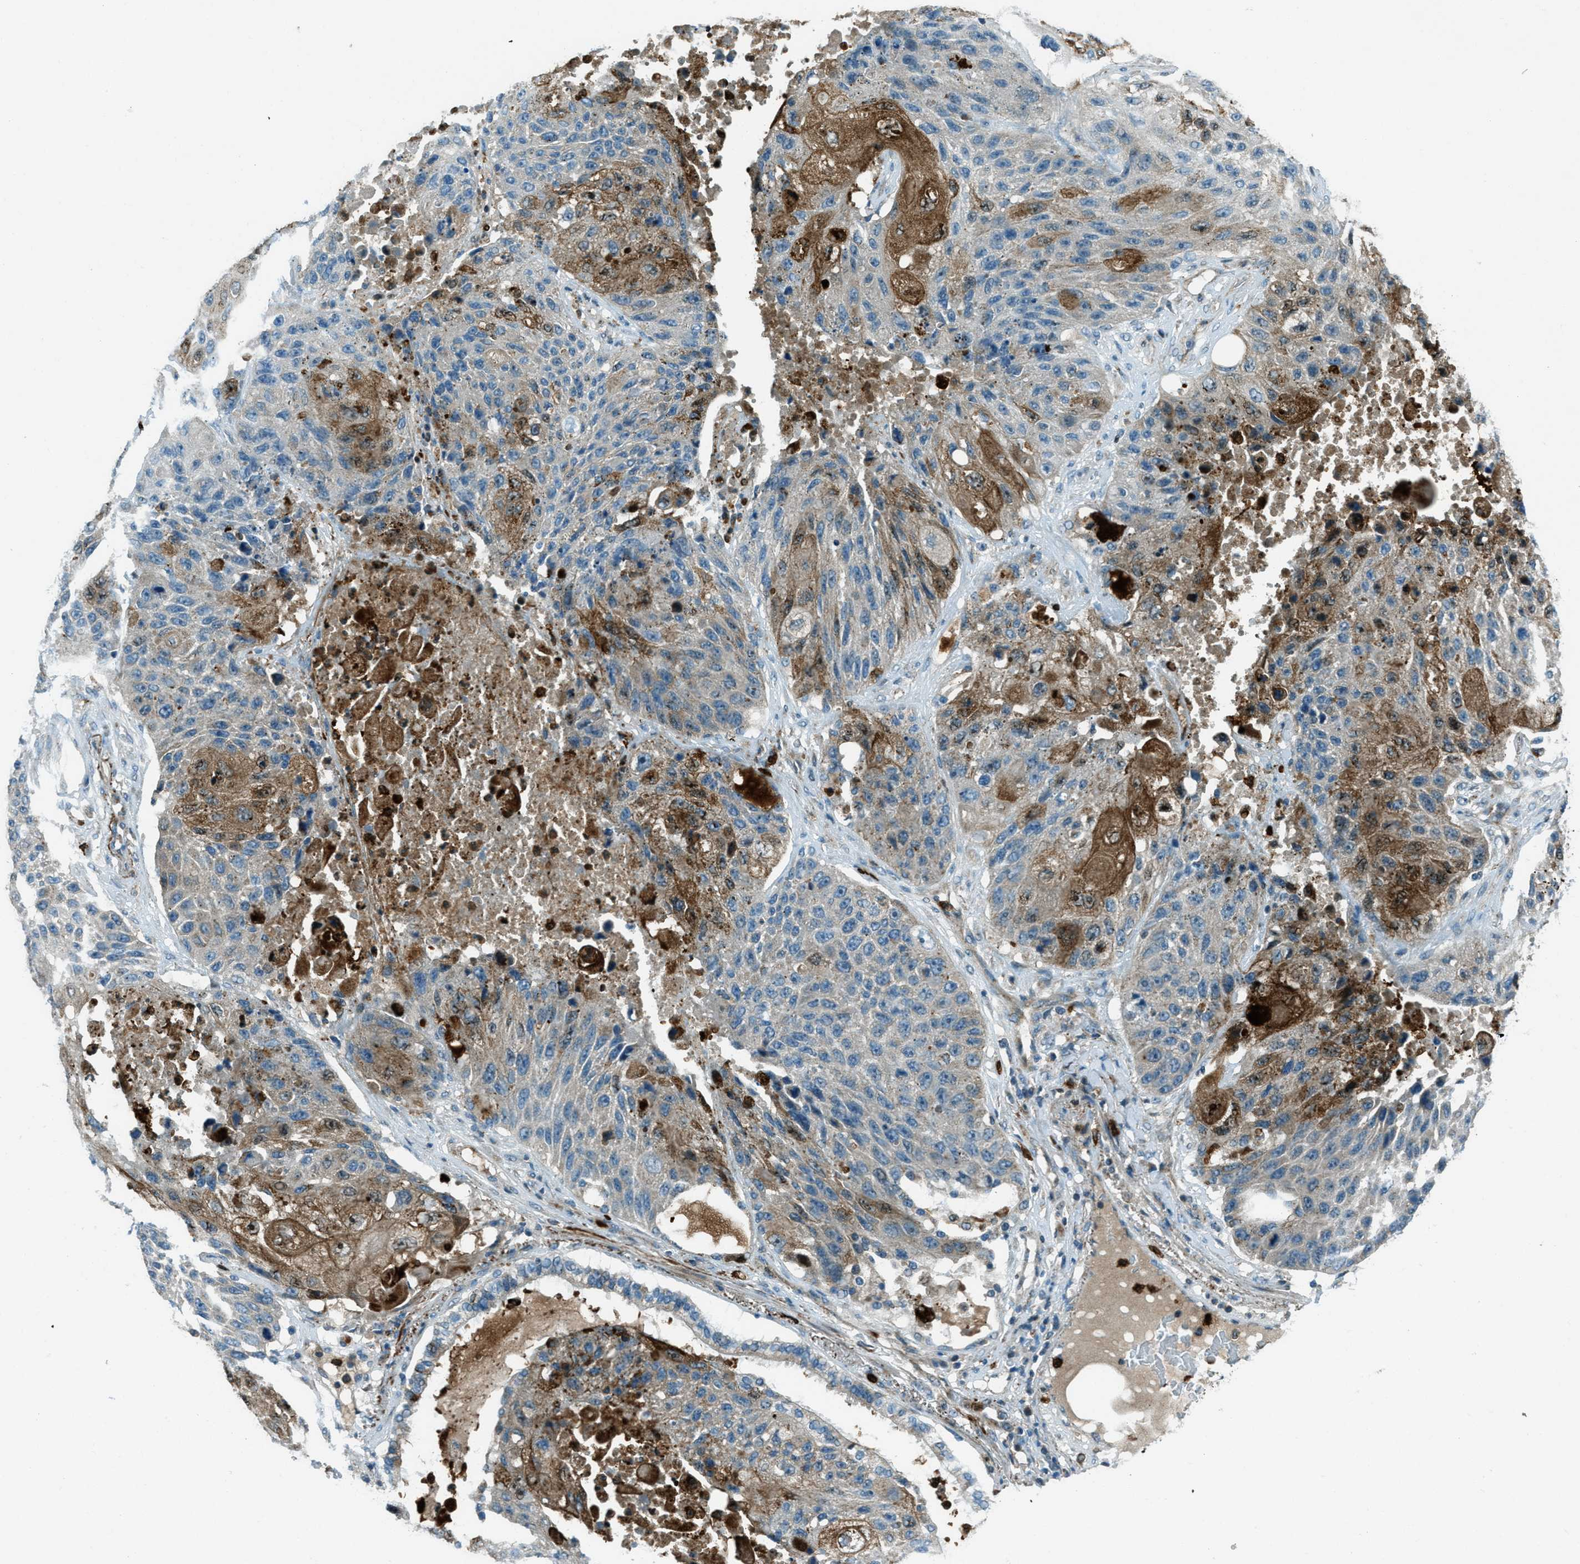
{"staining": {"intensity": "moderate", "quantity": "<25%", "location": "cytoplasmic/membranous"}, "tissue": "lung cancer", "cell_type": "Tumor cells", "image_type": "cancer", "snomed": [{"axis": "morphology", "description": "Squamous cell carcinoma, NOS"}, {"axis": "topography", "description": "Lung"}], "caption": "About <25% of tumor cells in lung cancer display moderate cytoplasmic/membranous protein expression as visualized by brown immunohistochemical staining.", "gene": "FAR1", "patient": {"sex": "male", "age": 61}}